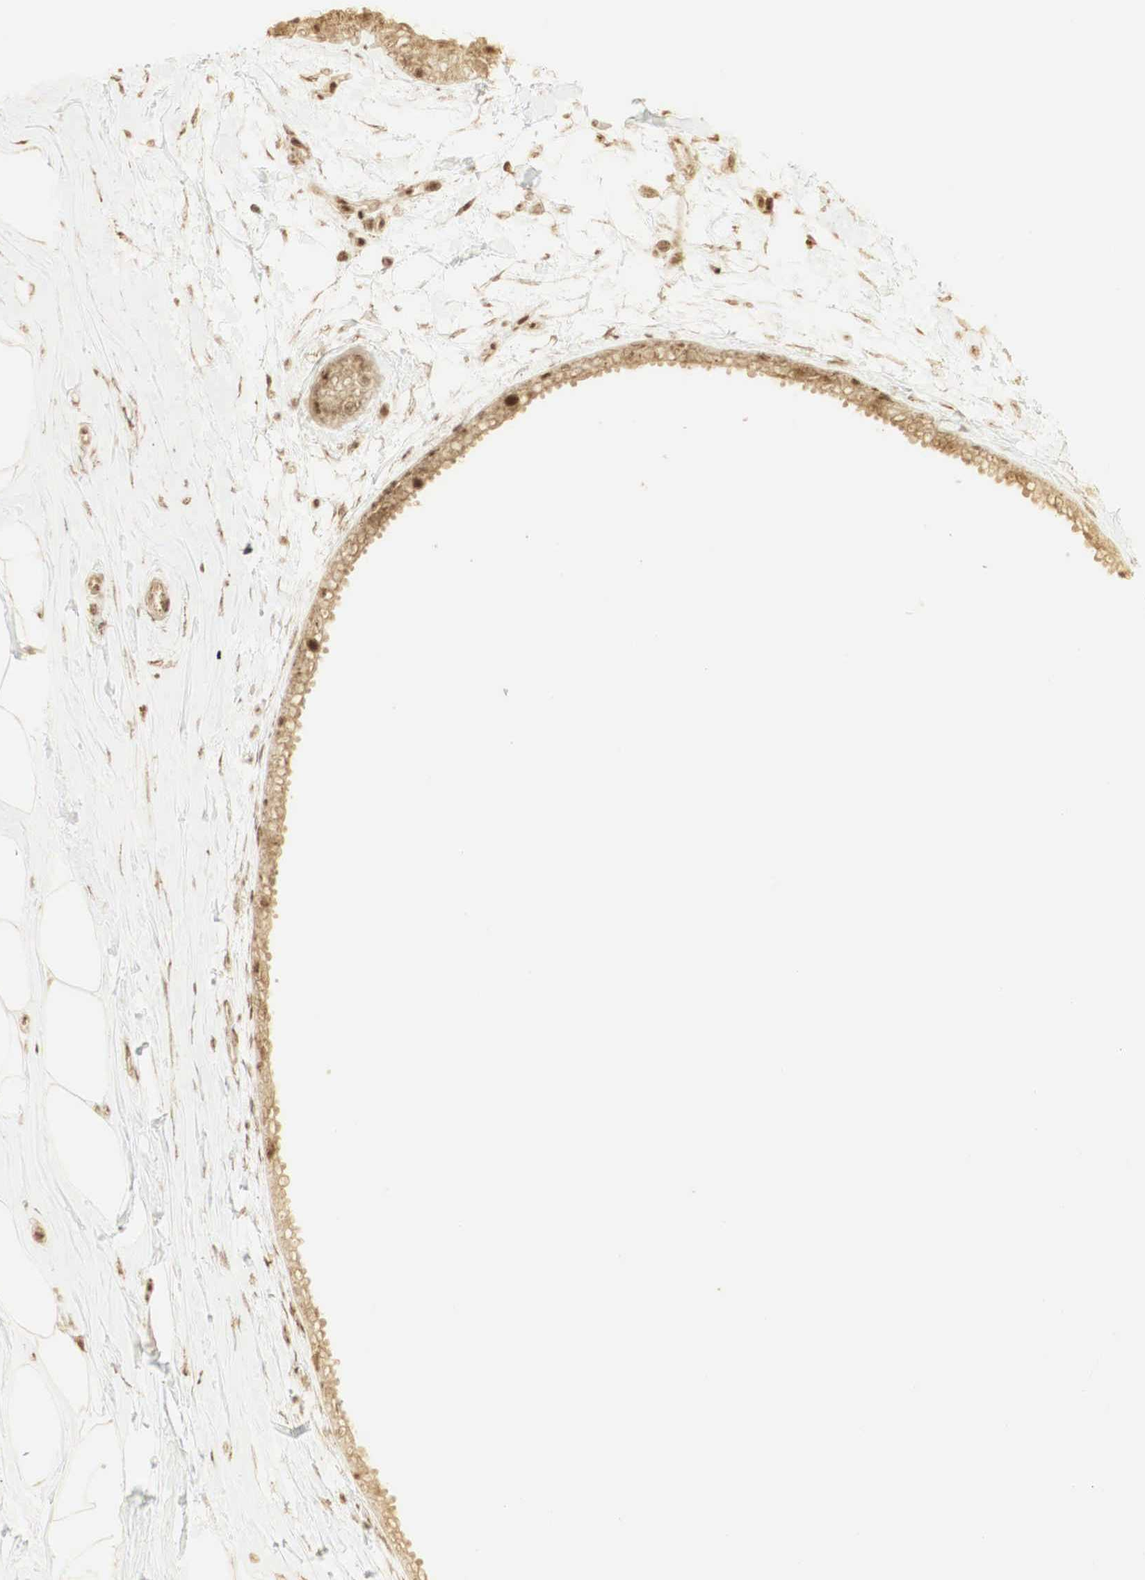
{"staining": {"intensity": "moderate", "quantity": ">75%", "location": "nuclear"}, "tissue": "breast", "cell_type": "Adipocytes", "image_type": "normal", "snomed": [{"axis": "morphology", "description": "Normal tissue, NOS"}, {"axis": "topography", "description": "Breast"}], "caption": "A histopathology image of breast stained for a protein demonstrates moderate nuclear brown staining in adipocytes. The staining was performed using DAB, with brown indicating positive protein expression. Nuclei are stained blue with hematoxylin.", "gene": "RNF113A", "patient": {"sex": "female", "age": 44}}